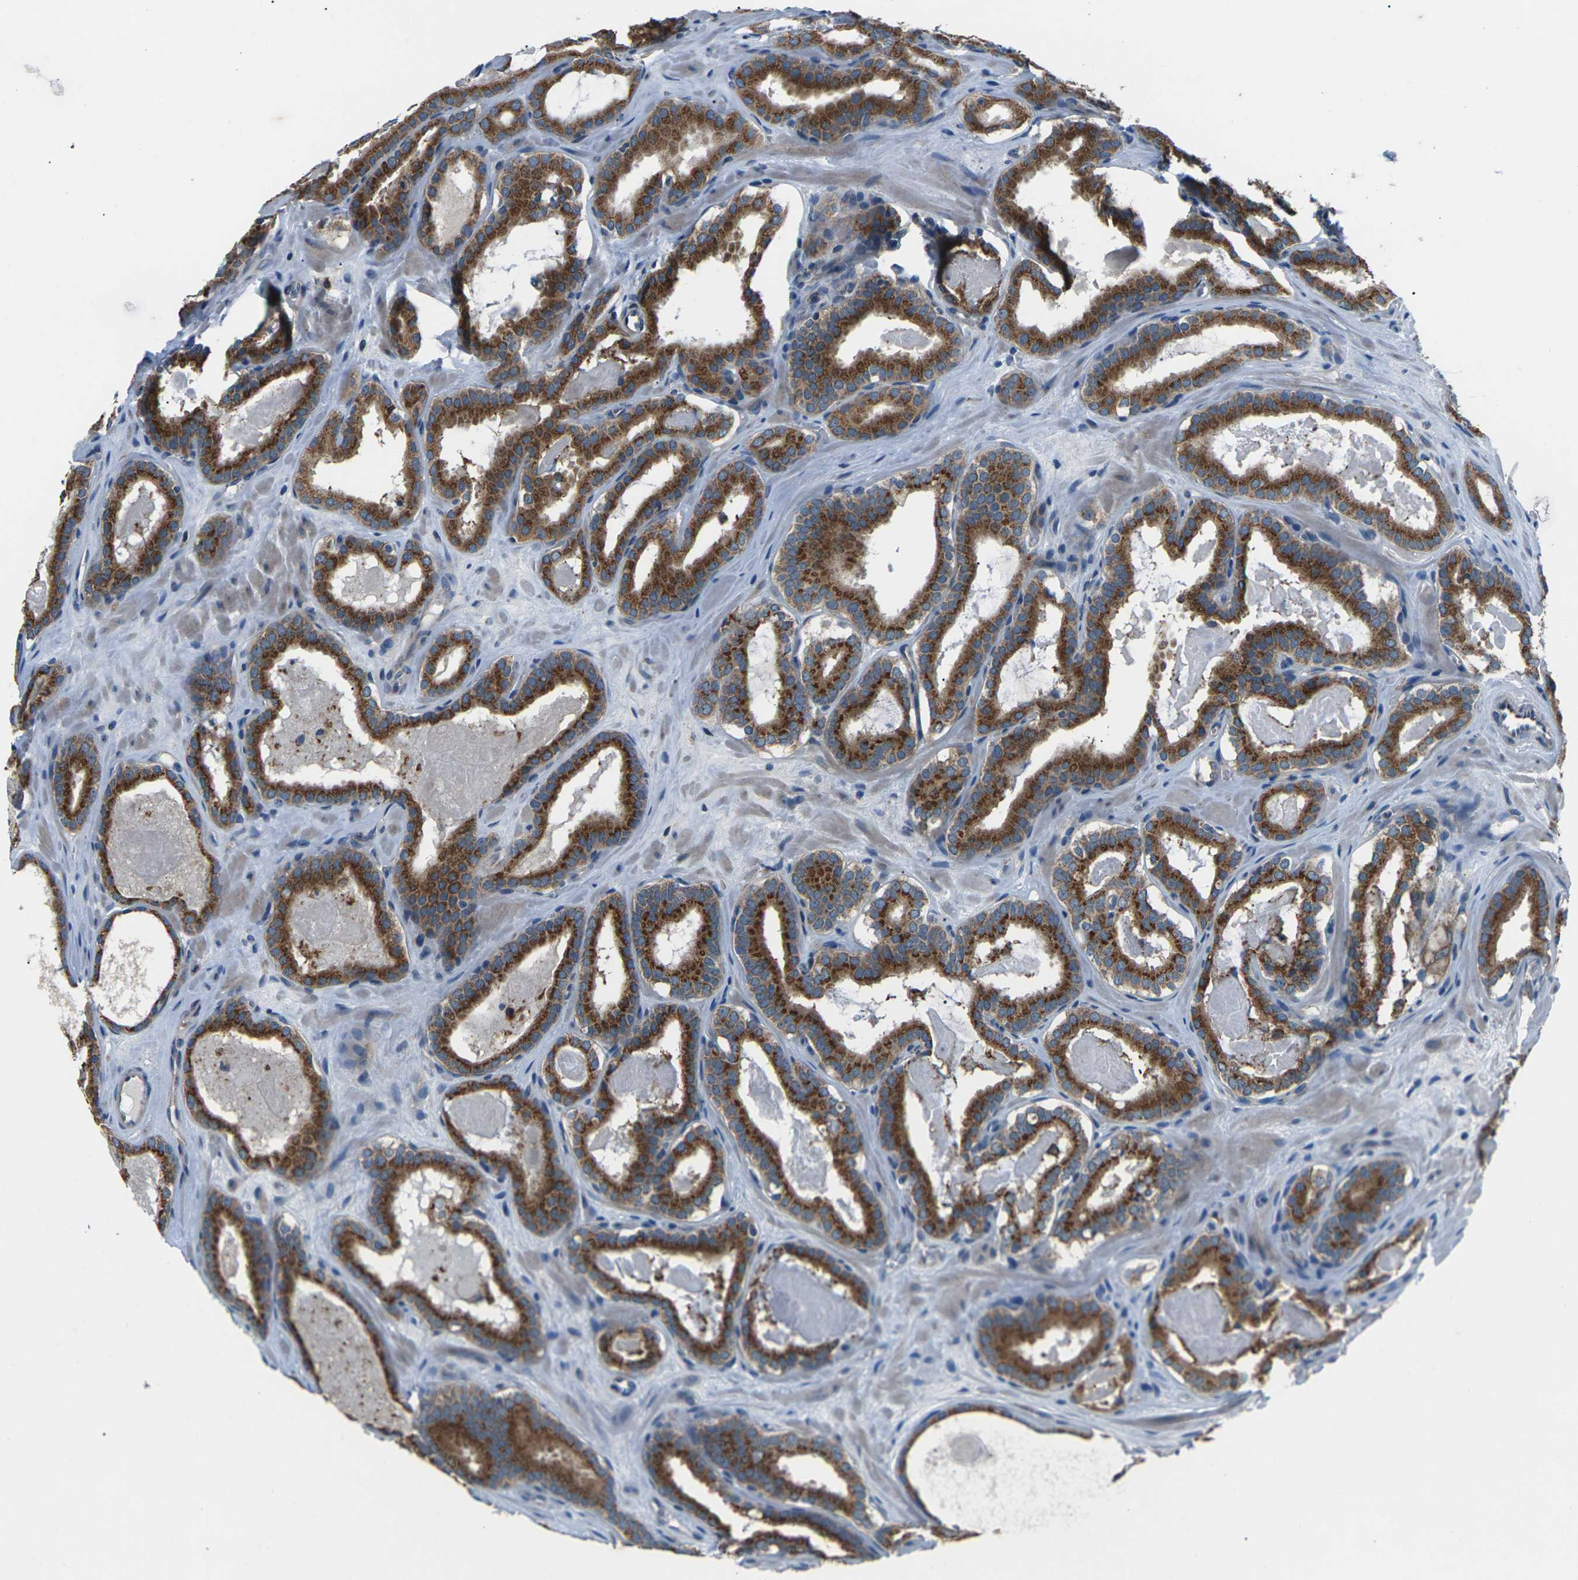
{"staining": {"intensity": "strong", "quantity": ">75%", "location": "cytoplasmic/membranous"}, "tissue": "prostate cancer", "cell_type": "Tumor cells", "image_type": "cancer", "snomed": [{"axis": "morphology", "description": "Adenocarcinoma, High grade"}, {"axis": "topography", "description": "Prostate"}], "caption": "Strong cytoplasmic/membranous positivity for a protein is present in approximately >75% of tumor cells of prostate cancer (high-grade adenocarcinoma) using immunohistochemistry (IHC).", "gene": "GABRP", "patient": {"sex": "male", "age": 60}}